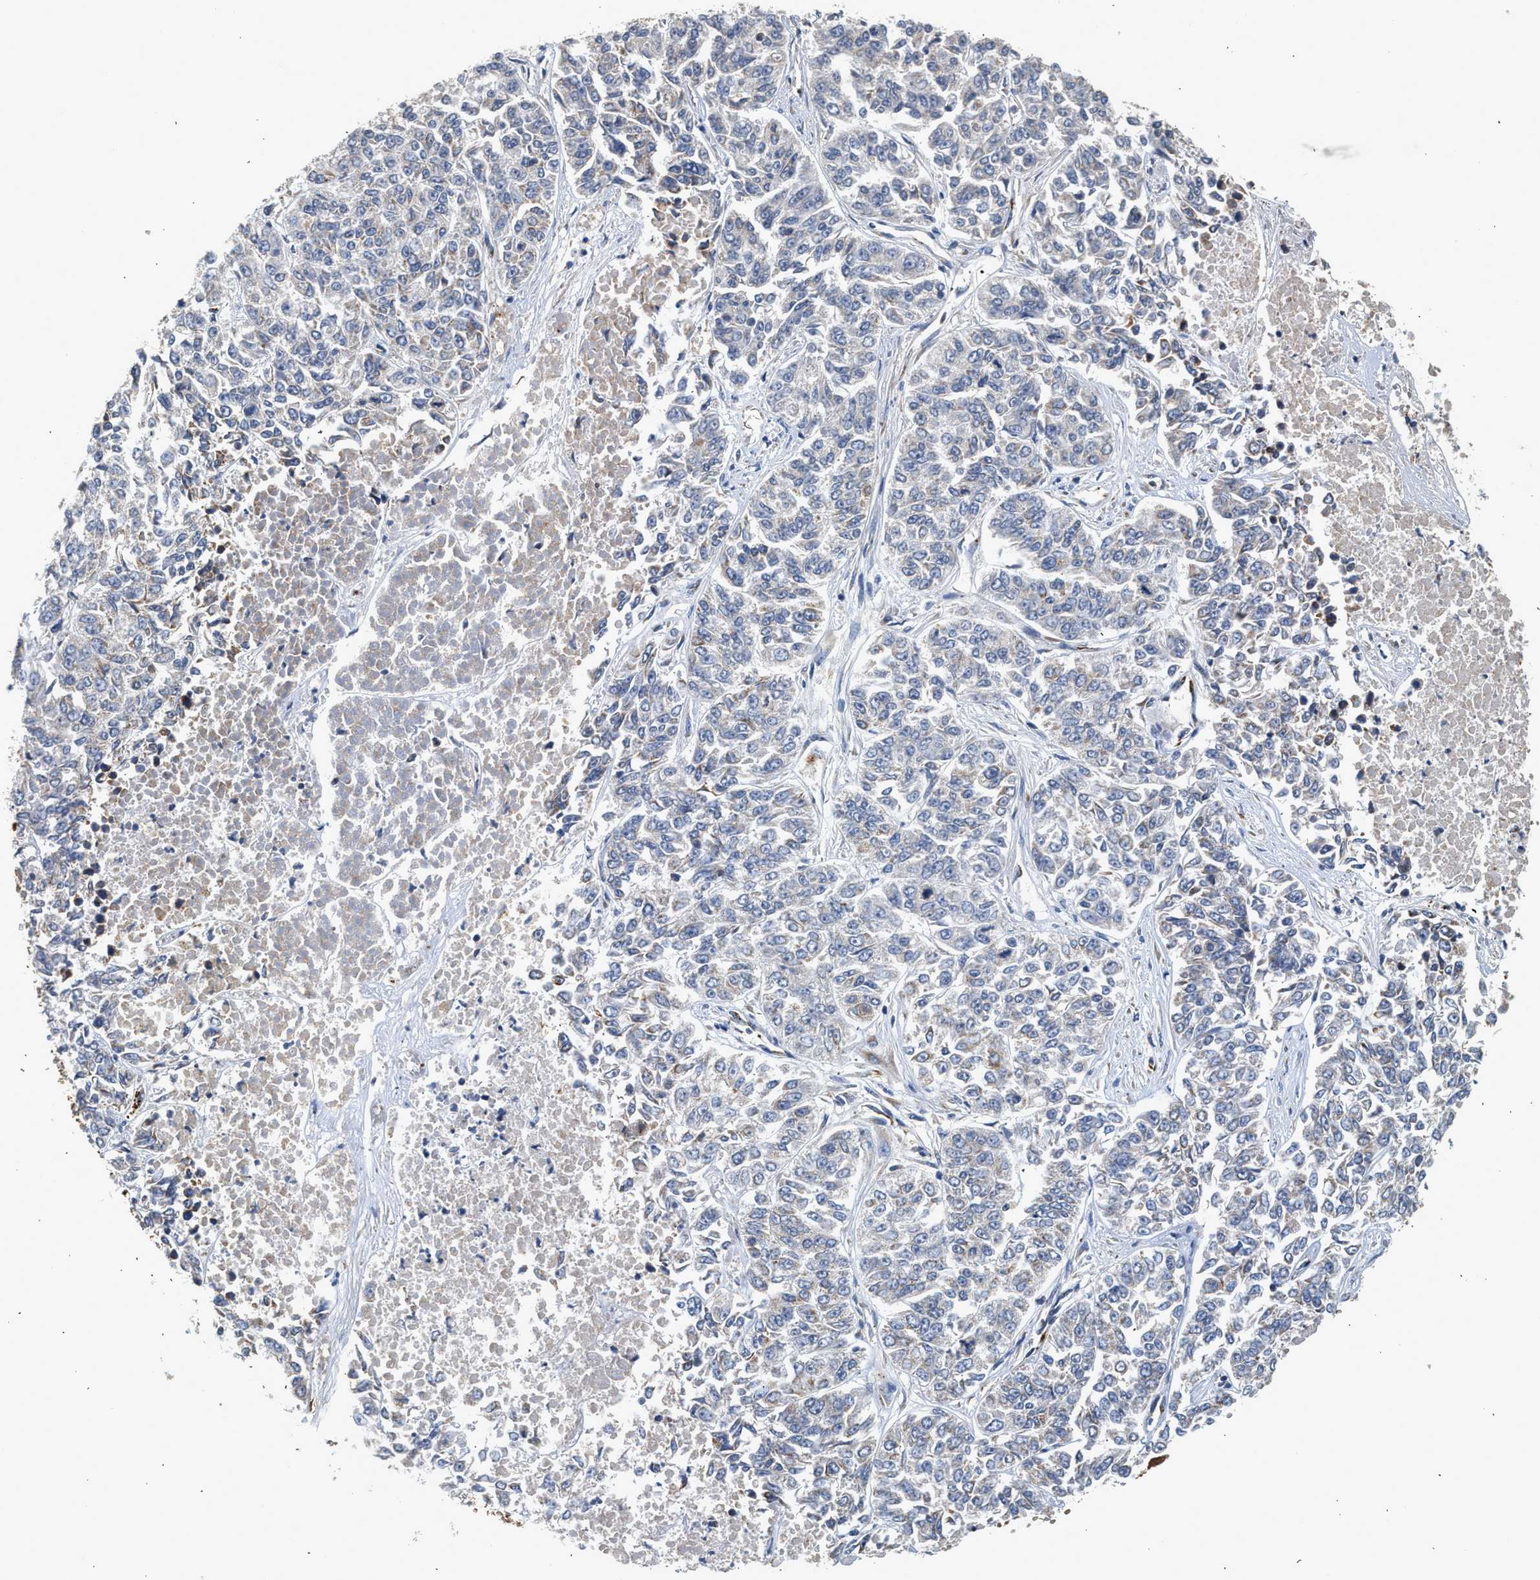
{"staining": {"intensity": "negative", "quantity": "none", "location": "none"}, "tissue": "lung cancer", "cell_type": "Tumor cells", "image_type": "cancer", "snomed": [{"axis": "morphology", "description": "Adenocarcinoma, NOS"}, {"axis": "topography", "description": "Lung"}], "caption": "IHC photomicrograph of adenocarcinoma (lung) stained for a protein (brown), which exhibits no staining in tumor cells.", "gene": "PIM1", "patient": {"sex": "male", "age": 84}}